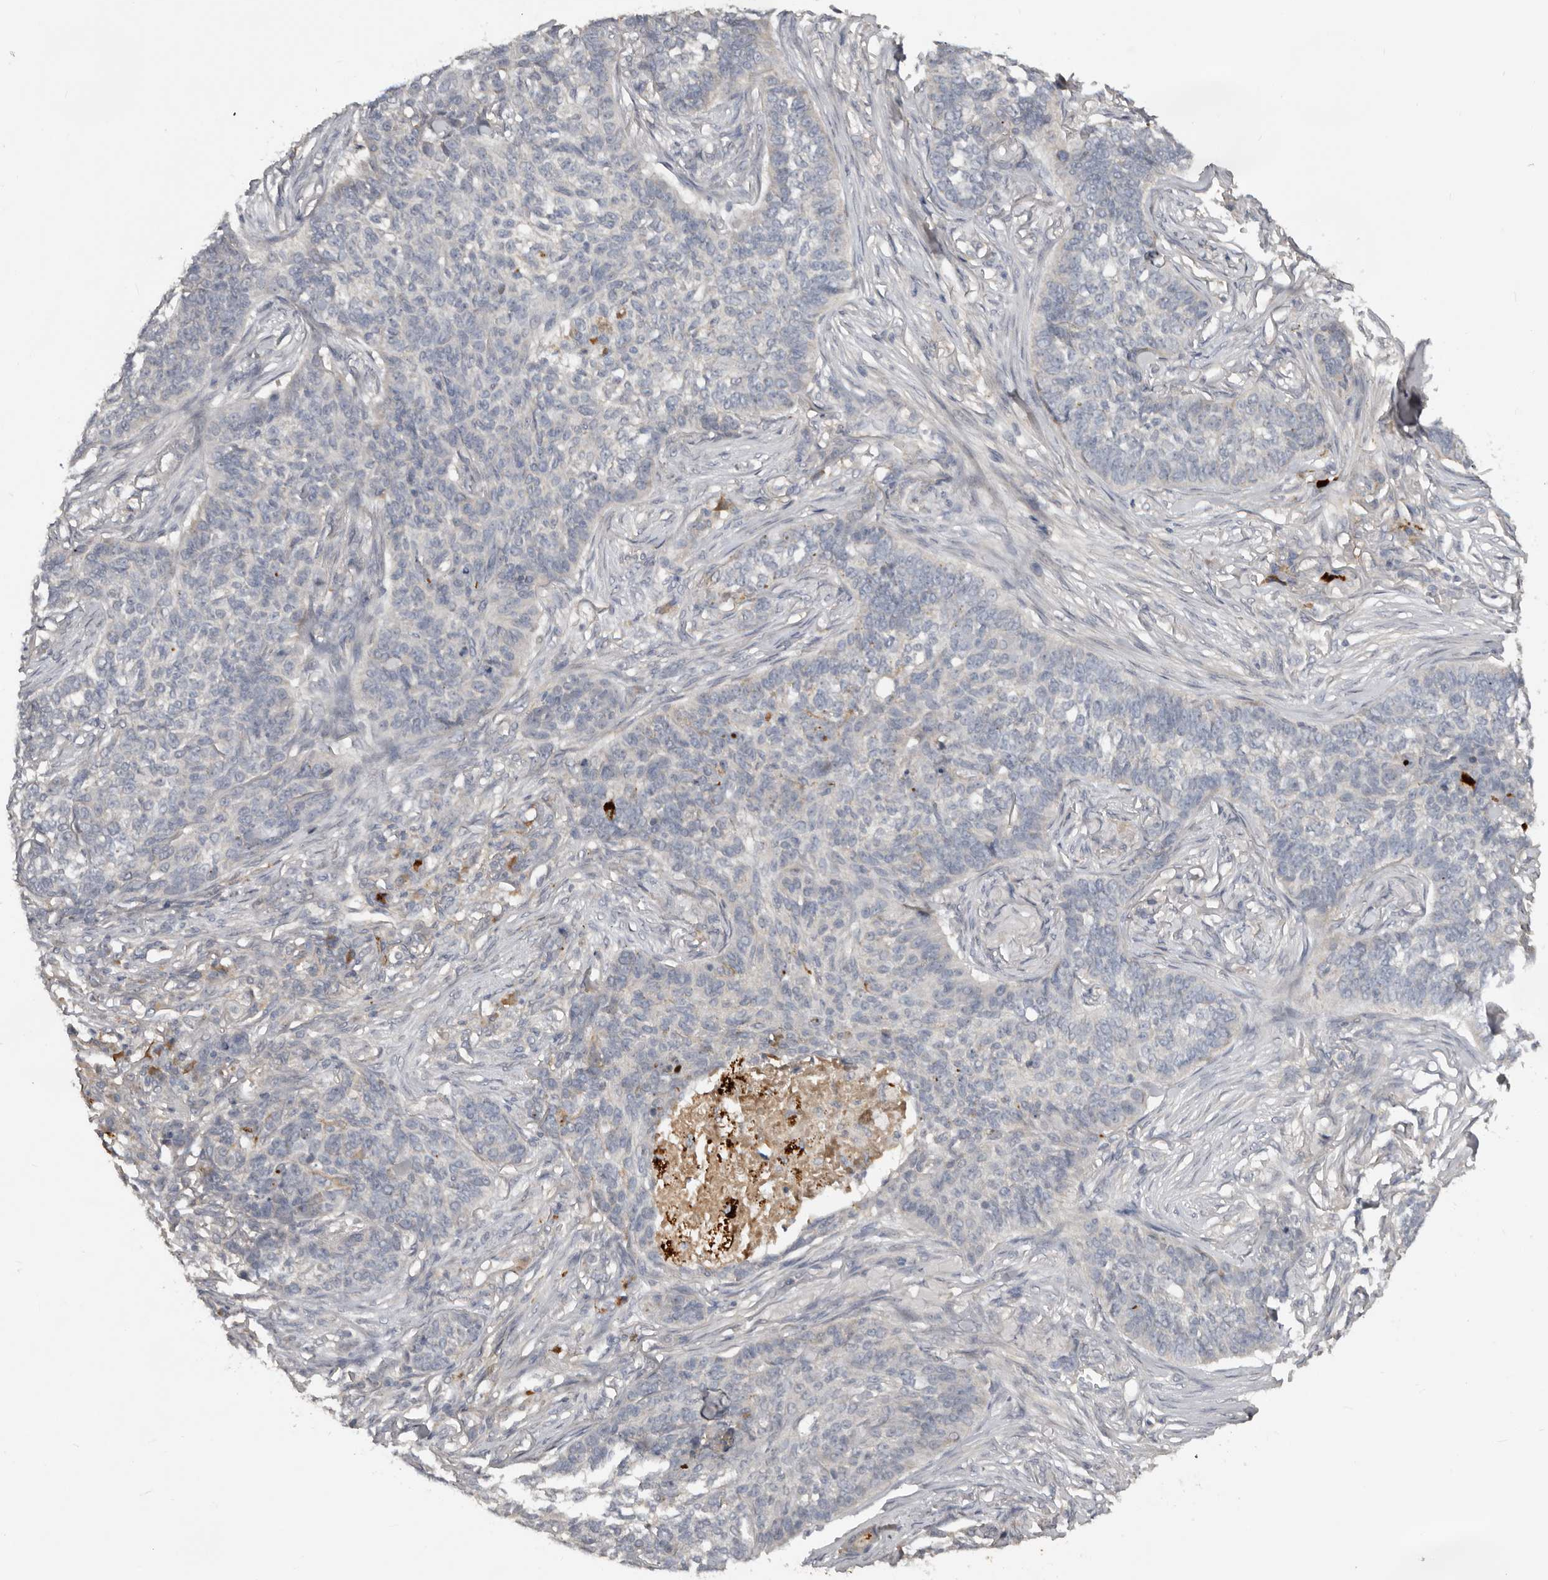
{"staining": {"intensity": "negative", "quantity": "none", "location": "none"}, "tissue": "skin cancer", "cell_type": "Tumor cells", "image_type": "cancer", "snomed": [{"axis": "morphology", "description": "Basal cell carcinoma"}, {"axis": "topography", "description": "Skin"}], "caption": "Immunohistochemistry (IHC) photomicrograph of neoplastic tissue: basal cell carcinoma (skin) stained with DAB (3,3'-diaminobenzidine) demonstrates no significant protein expression in tumor cells.", "gene": "NMUR1", "patient": {"sex": "male", "age": 85}}